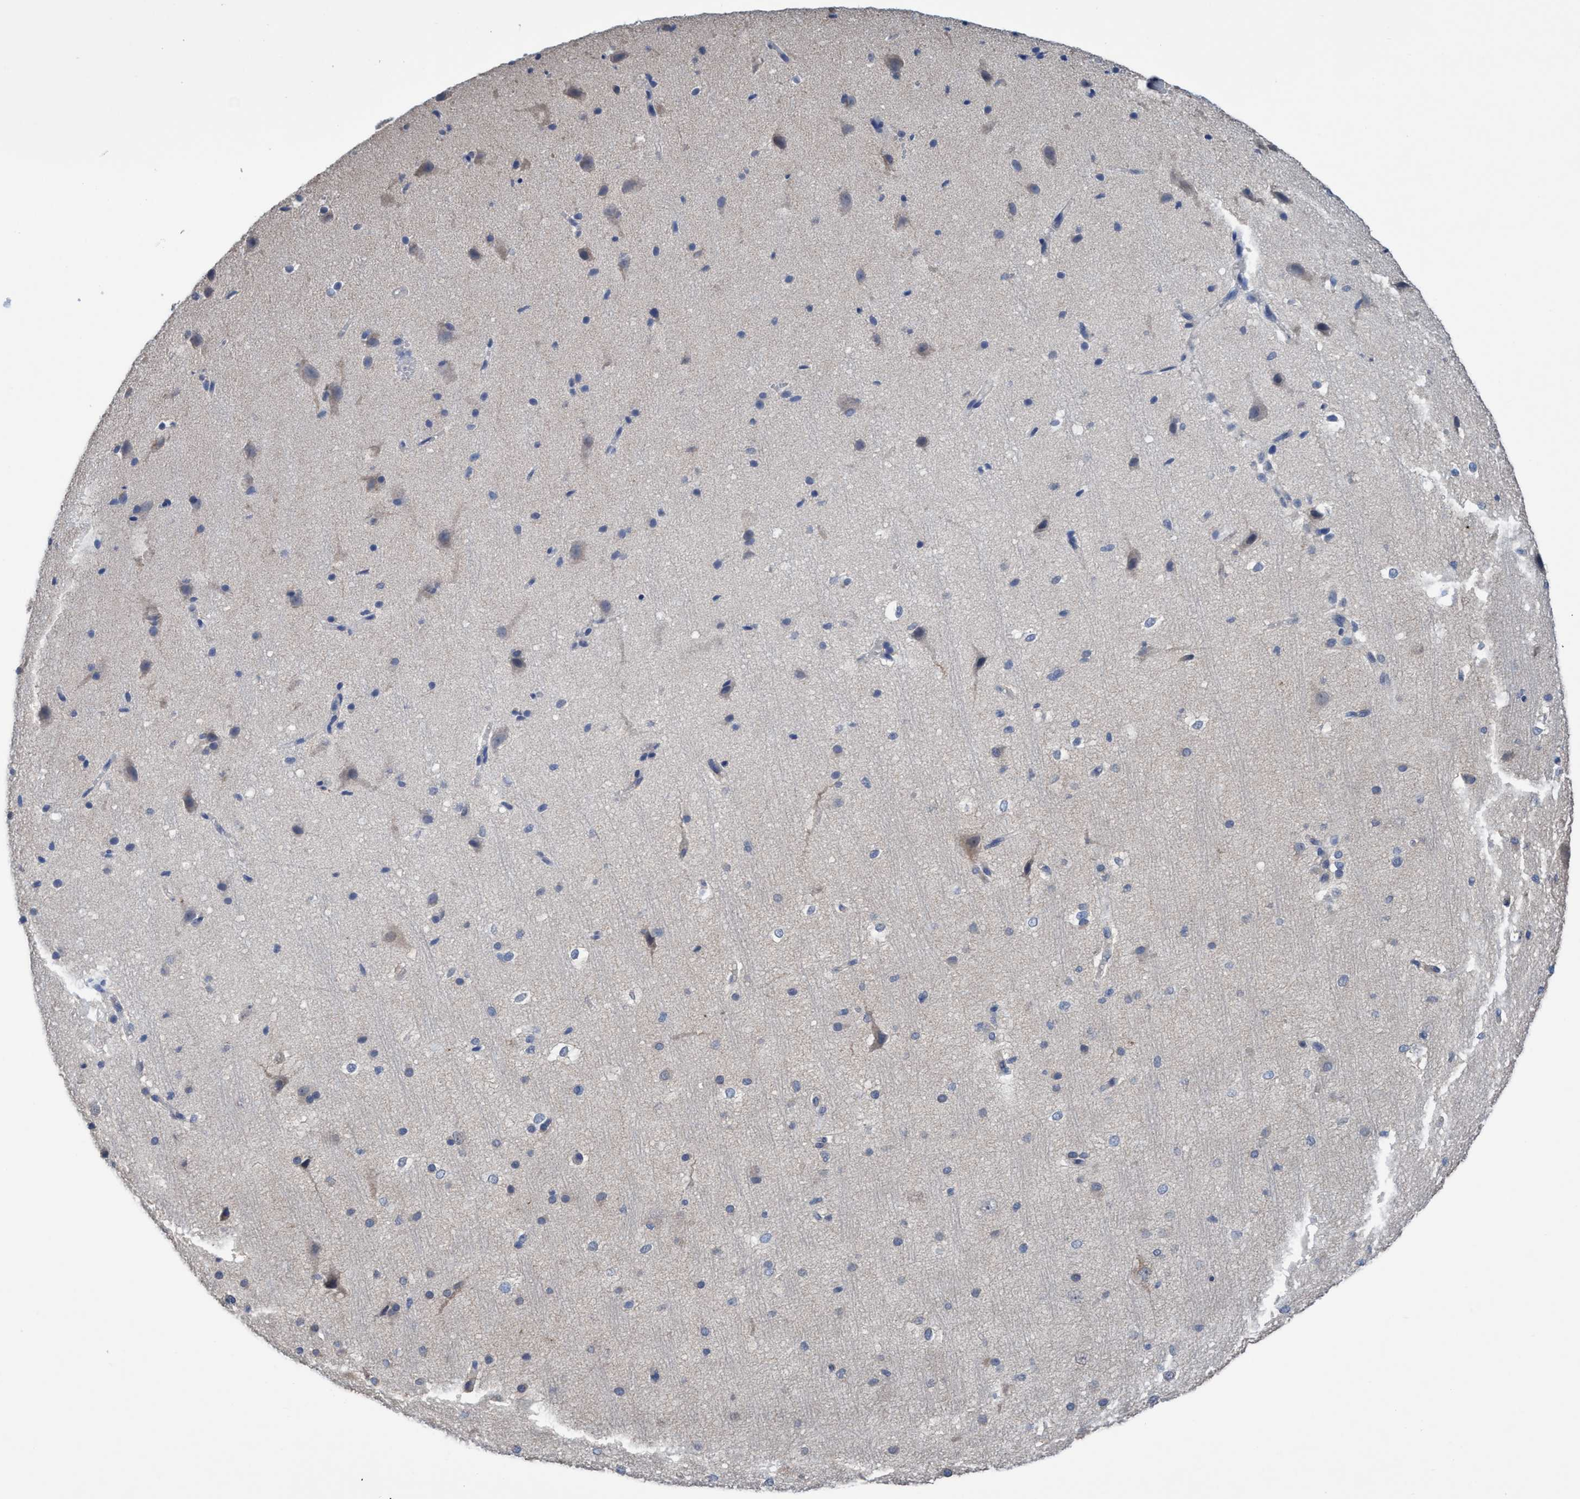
{"staining": {"intensity": "weak", "quantity": "25%-75%", "location": "cytoplasmic/membranous"}, "tissue": "cerebral cortex", "cell_type": "Endothelial cells", "image_type": "normal", "snomed": [{"axis": "morphology", "description": "Normal tissue, NOS"}, {"axis": "morphology", "description": "Developmental malformation"}, {"axis": "topography", "description": "Cerebral cortex"}], "caption": "An image showing weak cytoplasmic/membranous positivity in approximately 25%-75% of endothelial cells in benign cerebral cortex, as visualized by brown immunohistochemical staining.", "gene": "GLOD4", "patient": {"sex": "female", "age": 30}}